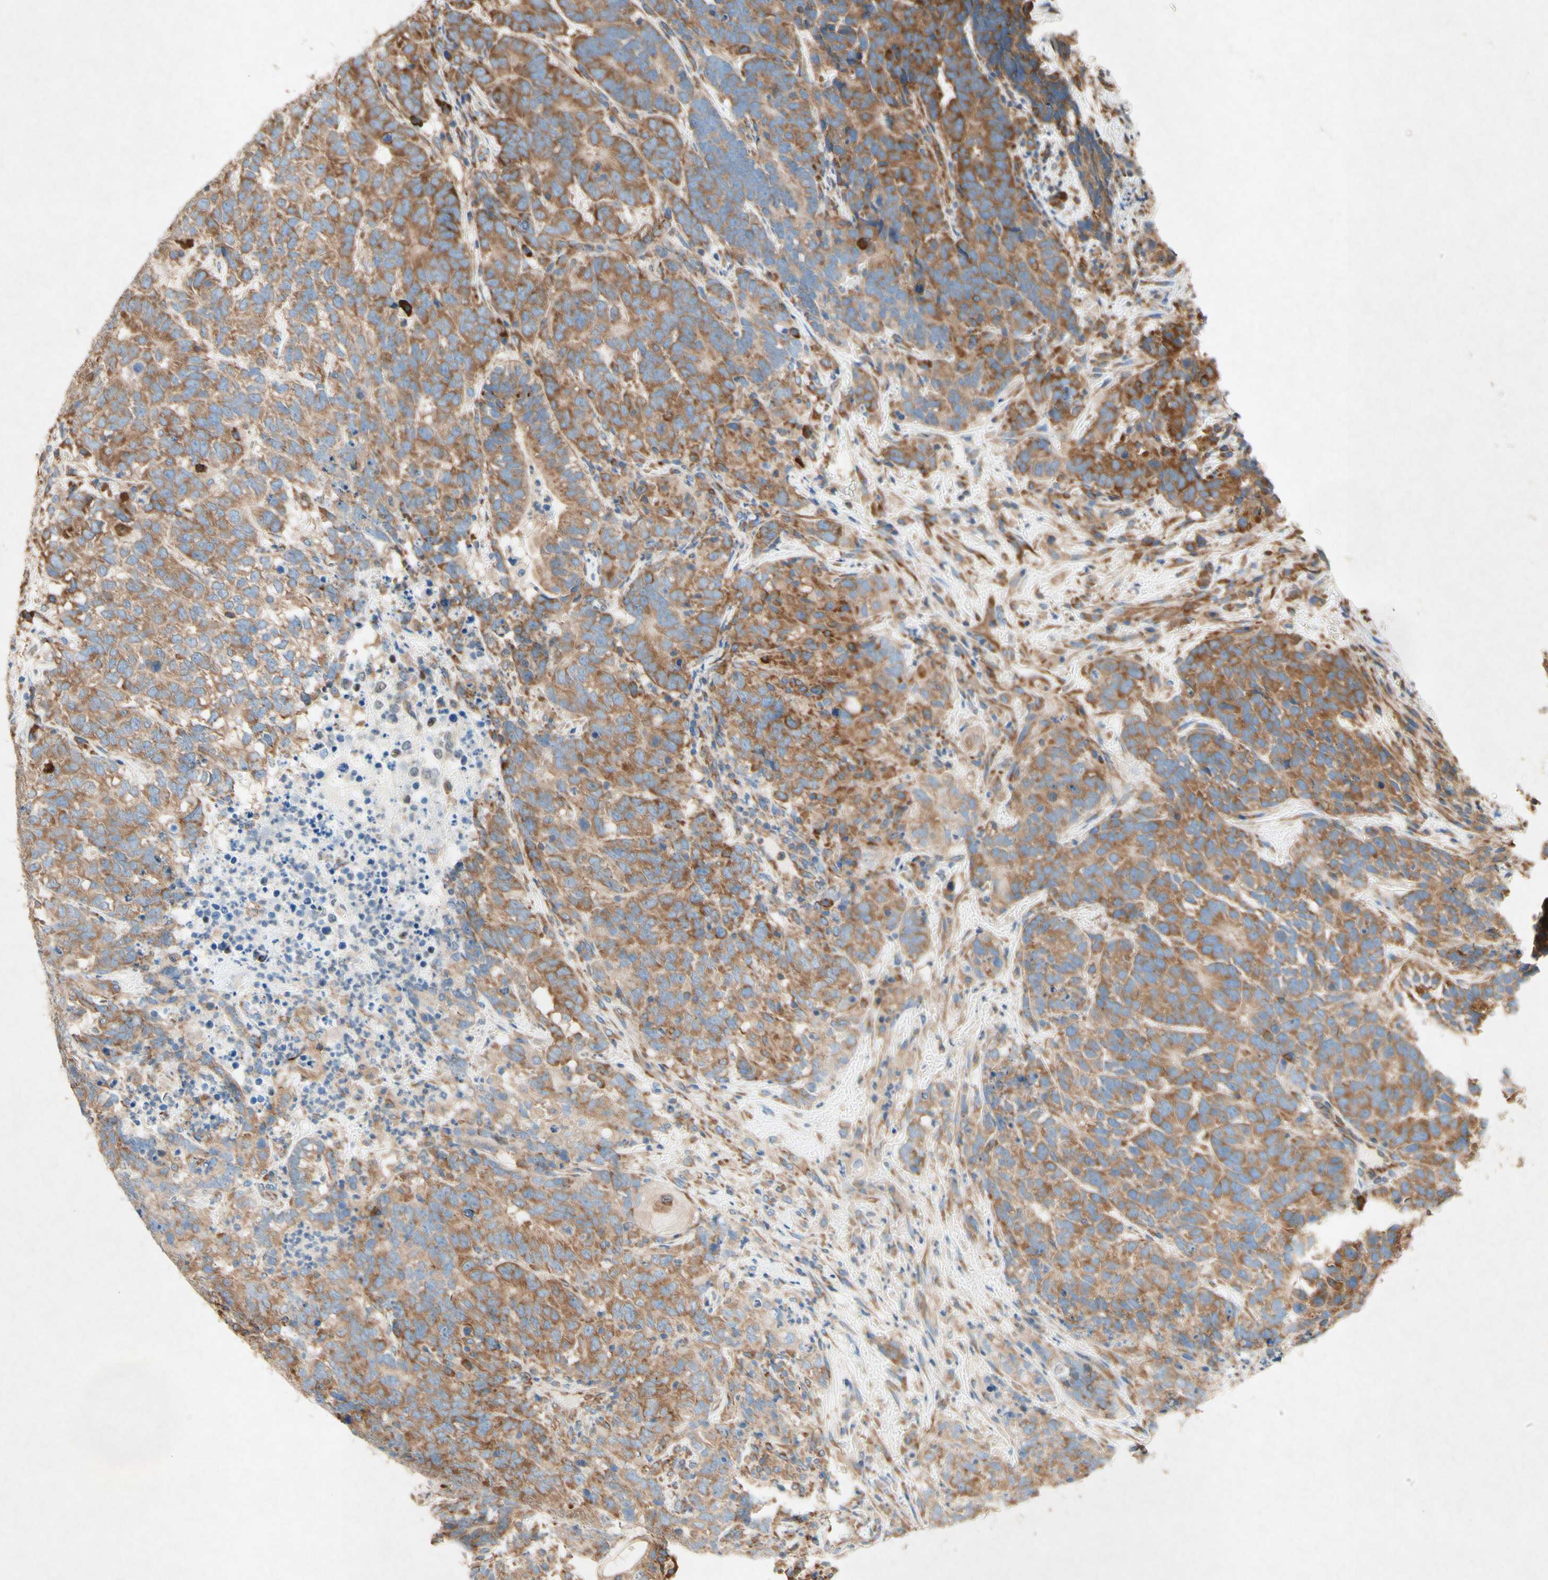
{"staining": {"intensity": "moderate", "quantity": "25%-75%", "location": "cytoplasmic/membranous"}, "tissue": "testis cancer", "cell_type": "Tumor cells", "image_type": "cancer", "snomed": [{"axis": "morphology", "description": "Carcinoma, Embryonal, NOS"}, {"axis": "topography", "description": "Testis"}], "caption": "Embryonal carcinoma (testis) stained for a protein exhibits moderate cytoplasmic/membranous positivity in tumor cells.", "gene": "PABPC1", "patient": {"sex": "male", "age": 26}}